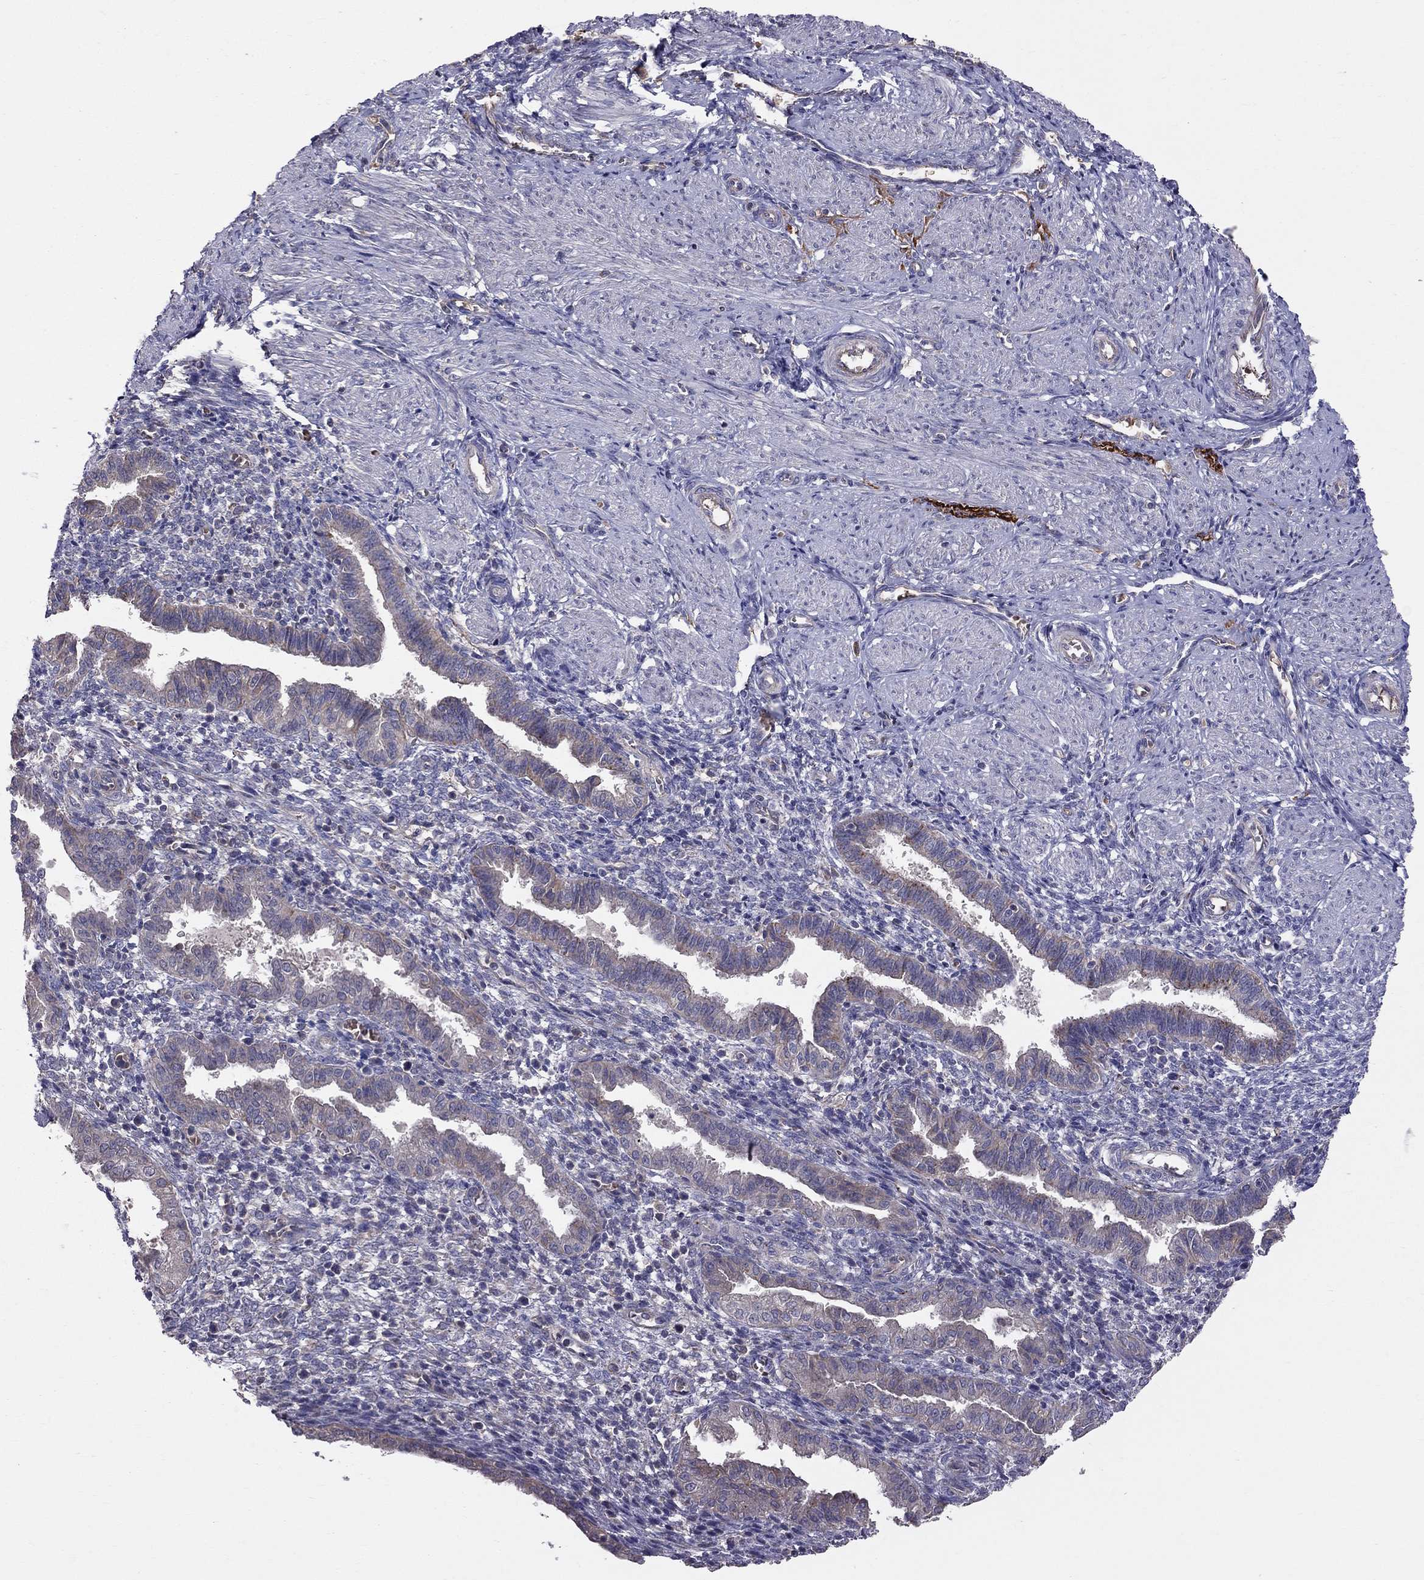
{"staining": {"intensity": "negative", "quantity": "none", "location": "none"}, "tissue": "endometrium", "cell_type": "Cells in endometrial stroma", "image_type": "normal", "snomed": [{"axis": "morphology", "description": "Normal tissue, NOS"}, {"axis": "topography", "description": "Endometrium"}], "caption": "The photomicrograph displays no staining of cells in endometrial stroma in benign endometrium.", "gene": "PIK3CG", "patient": {"sex": "female", "age": 37}}